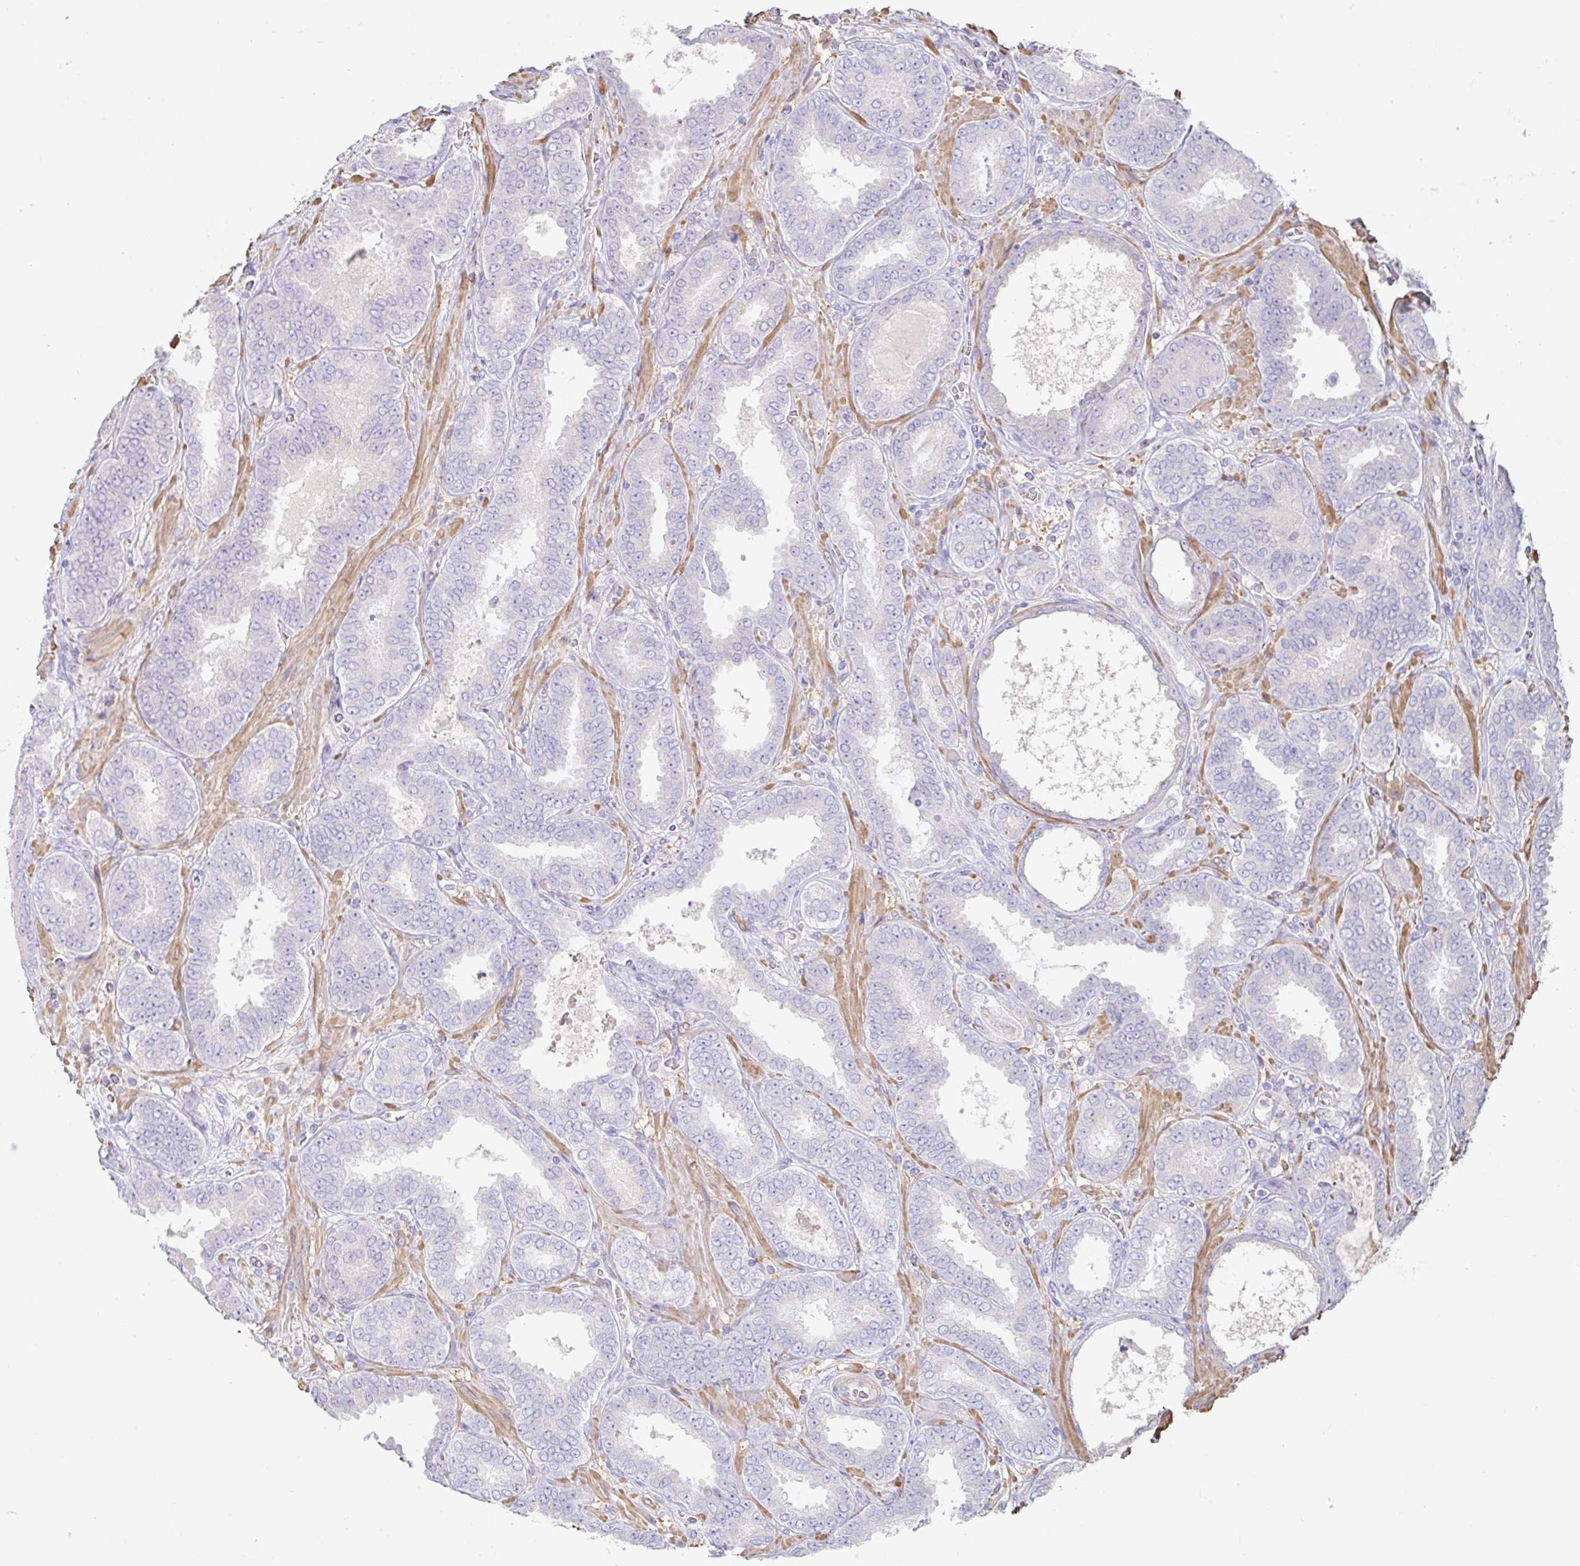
{"staining": {"intensity": "negative", "quantity": "none", "location": "none"}, "tissue": "prostate cancer", "cell_type": "Tumor cells", "image_type": "cancer", "snomed": [{"axis": "morphology", "description": "Adenocarcinoma, High grade"}, {"axis": "topography", "description": "Prostate"}], "caption": "Immunohistochemistry (IHC) histopathology image of neoplastic tissue: prostate cancer (adenocarcinoma (high-grade)) stained with DAB shows no significant protein positivity in tumor cells. (IHC, brightfield microscopy, high magnification).", "gene": "PYGM", "patient": {"sex": "male", "age": 72}}